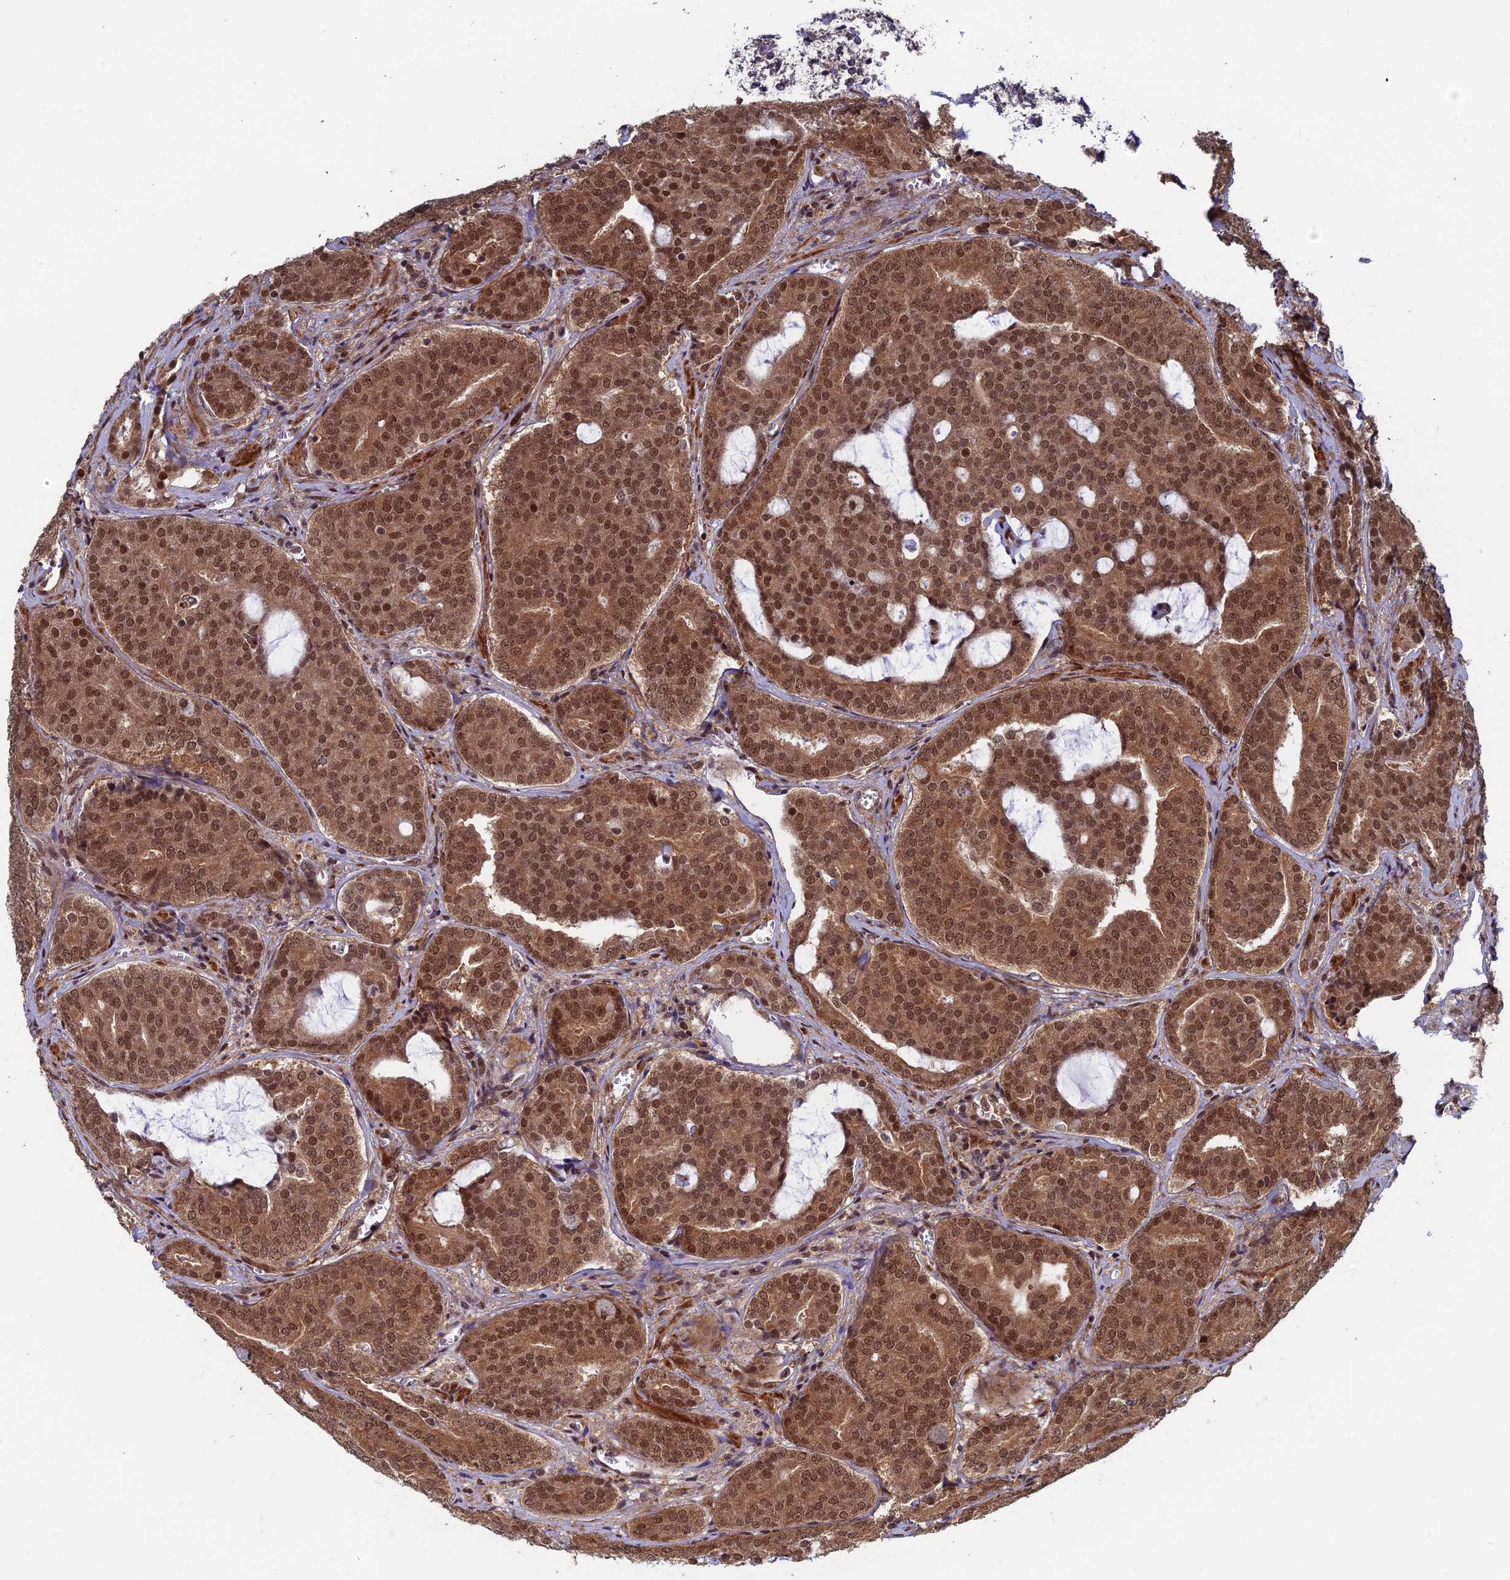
{"staining": {"intensity": "moderate", "quantity": ">75%", "location": "cytoplasmic/membranous,nuclear"}, "tissue": "prostate cancer", "cell_type": "Tumor cells", "image_type": "cancer", "snomed": [{"axis": "morphology", "description": "Adenocarcinoma, High grade"}, {"axis": "topography", "description": "Prostate"}], "caption": "This micrograph displays prostate cancer (adenocarcinoma (high-grade)) stained with immunohistochemistry (IHC) to label a protein in brown. The cytoplasmic/membranous and nuclear of tumor cells show moderate positivity for the protein. Nuclei are counter-stained blue.", "gene": "FAM53C", "patient": {"sex": "male", "age": 55}}